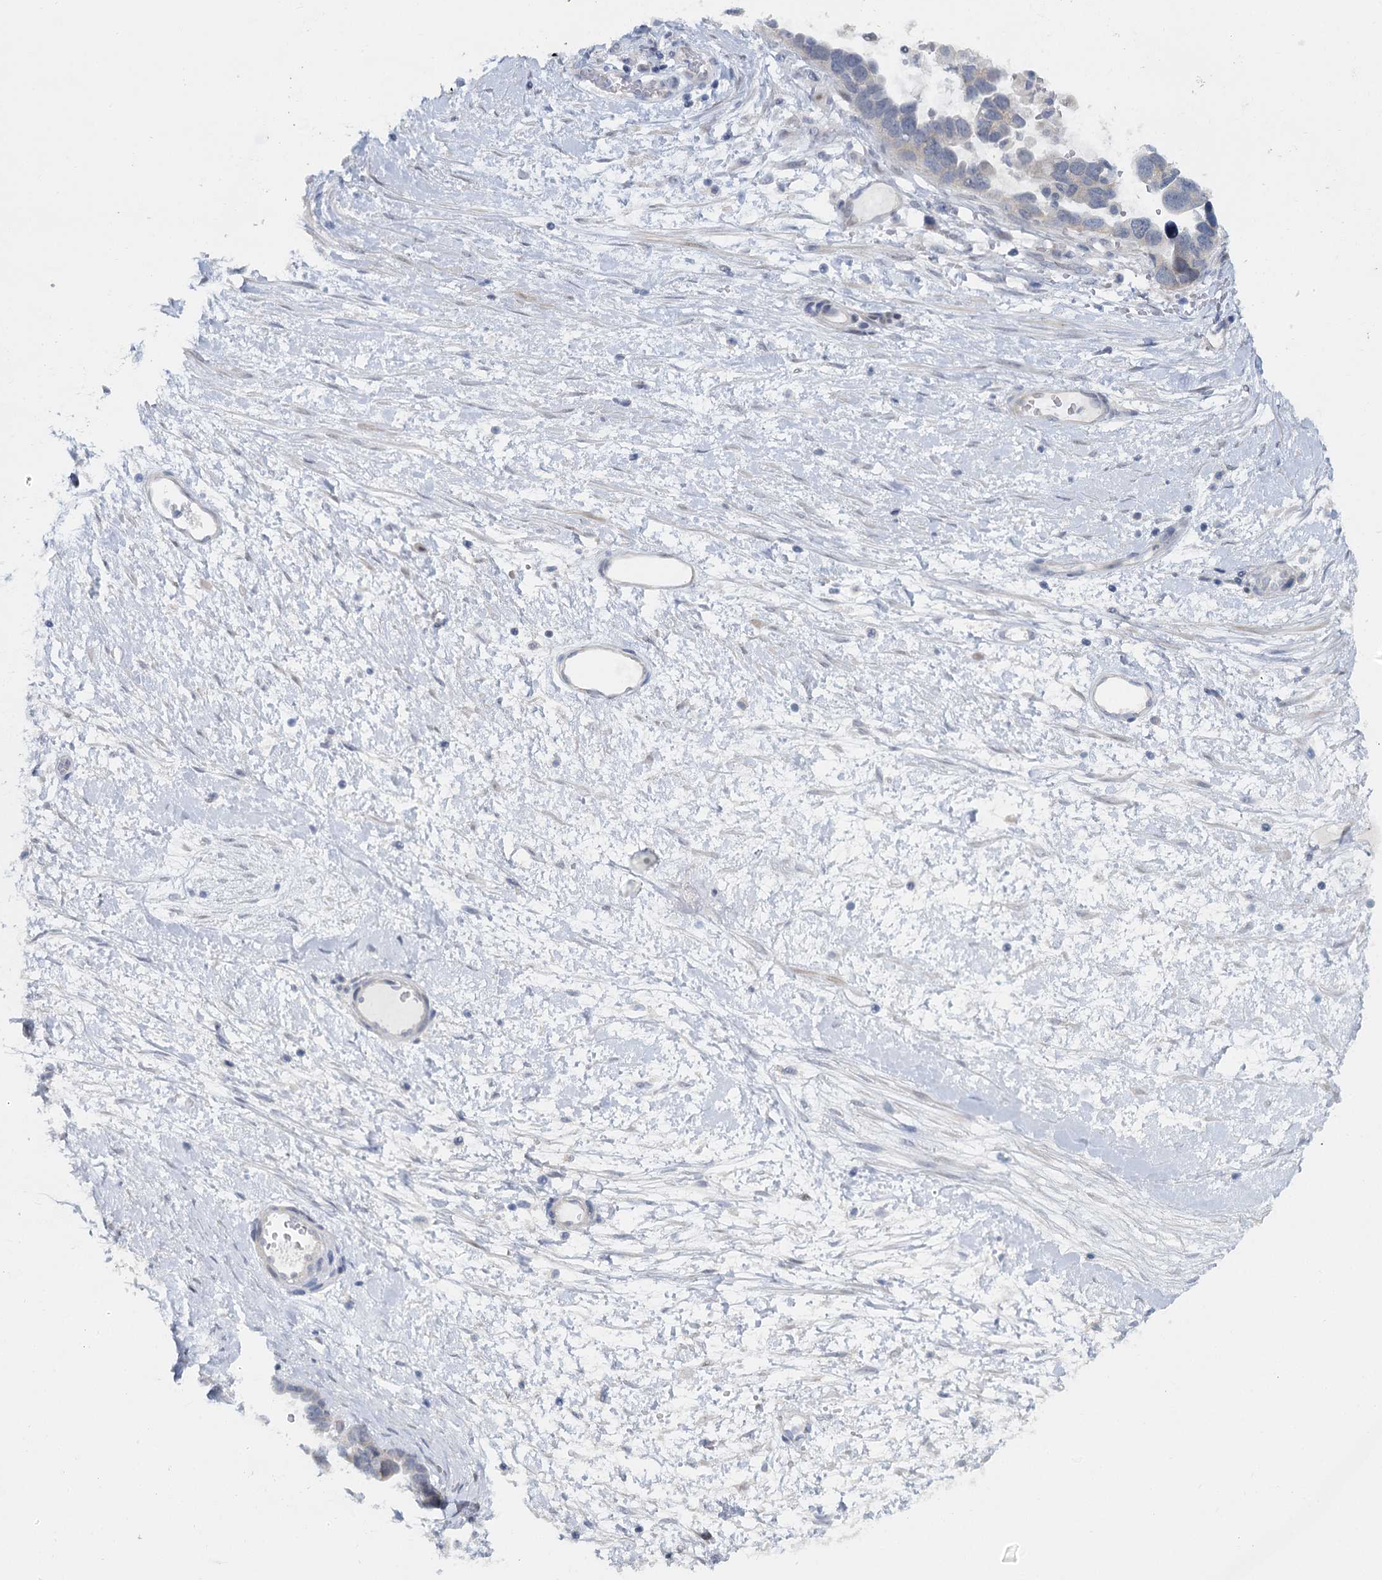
{"staining": {"intensity": "negative", "quantity": "none", "location": "none"}, "tissue": "ovarian cancer", "cell_type": "Tumor cells", "image_type": "cancer", "snomed": [{"axis": "morphology", "description": "Cystadenocarcinoma, serous, NOS"}, {"axis": "topography", "description": "Ovary"}], "caption": "Immunohistochemical staining of ovarian cancer (serous cystadenocarcinoma) demonstrates no significant positivity in tumor cells.", "gene": "ACRBP", "patient": {"sex": "female", "age": 54}}